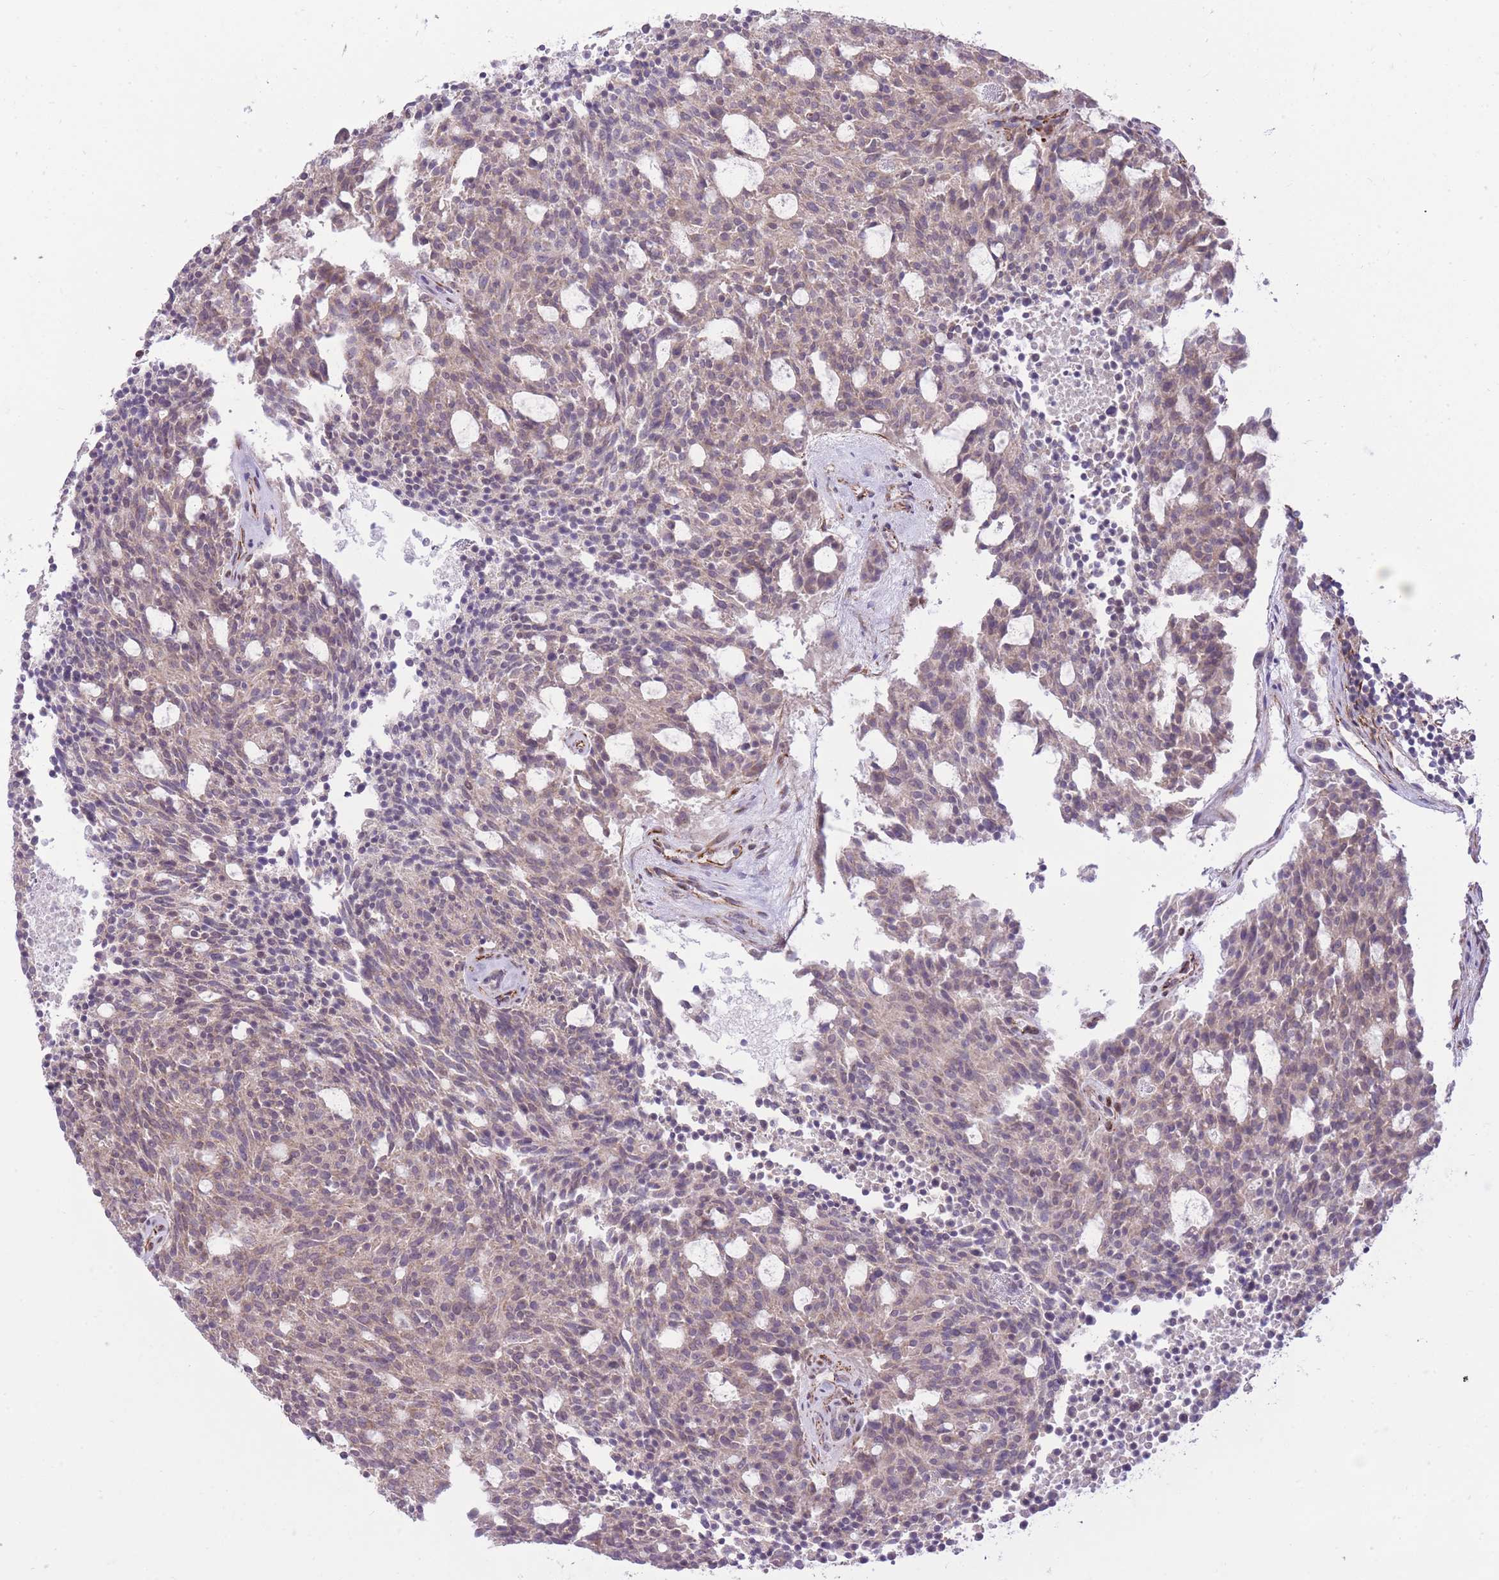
{"staining": {"intensity": "weak", "quantity": ">75%", "location": "cytoplasmic/membranous,nuclear"}, "tissue": "carcinoid", "cell_type": "Tumor cells", "image_type": "cancer", "snomed": [{"axis": "morphology", "description": "Carcinoid, malignant, NOS"}, {"axis": "topography", "description": "Pancreas"}], "caption": "Immunohistochemical staining of human carcinoid displays low levels of weak cytoplasmic/membranous and nuclear protein positivity in approximately >75% of tumor cells.", "gene": "ELL", "patient": {"sex": "female", "age": 54}}